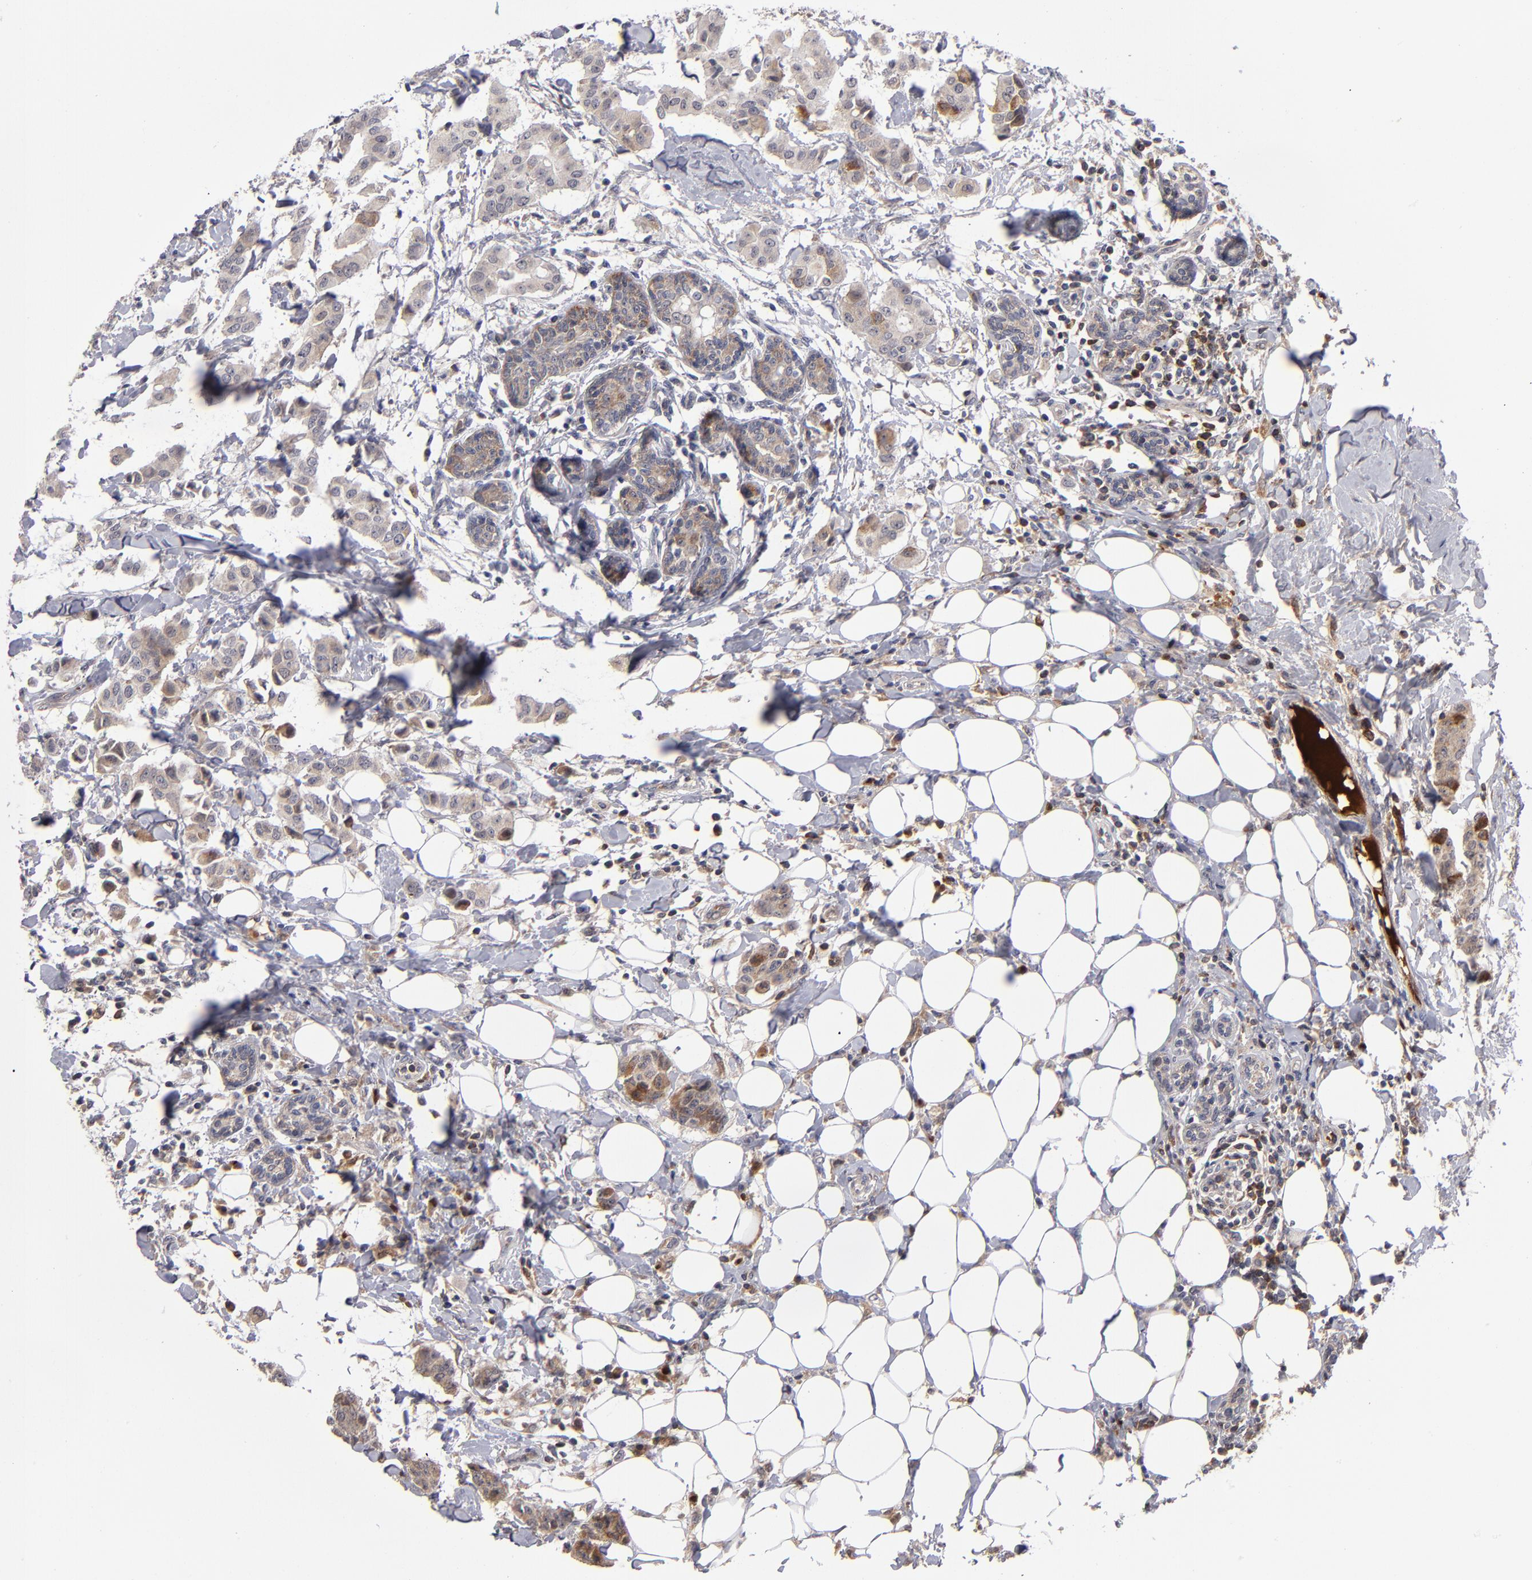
{"staining": {"intensity": "weak", "quantity": ">75%", "location": "cytoplasmic/membranous"}, "tissue": "breast cancer", "cell_type": "Tumor cells", "image_type": "cancer", "snomed": [{"axis": "morphology", "description": "Duct carcinoma"}, {"axis": "topography", "description": "Breast"}], "caption": "Immunohistochemical staining of breast cancer demonstrates low levels of weak cytoplasmic/membranous protein expression in about >75% of tumor cells.", "gene": "EXD2", "patient": {"sex": "female", "age": 40}}